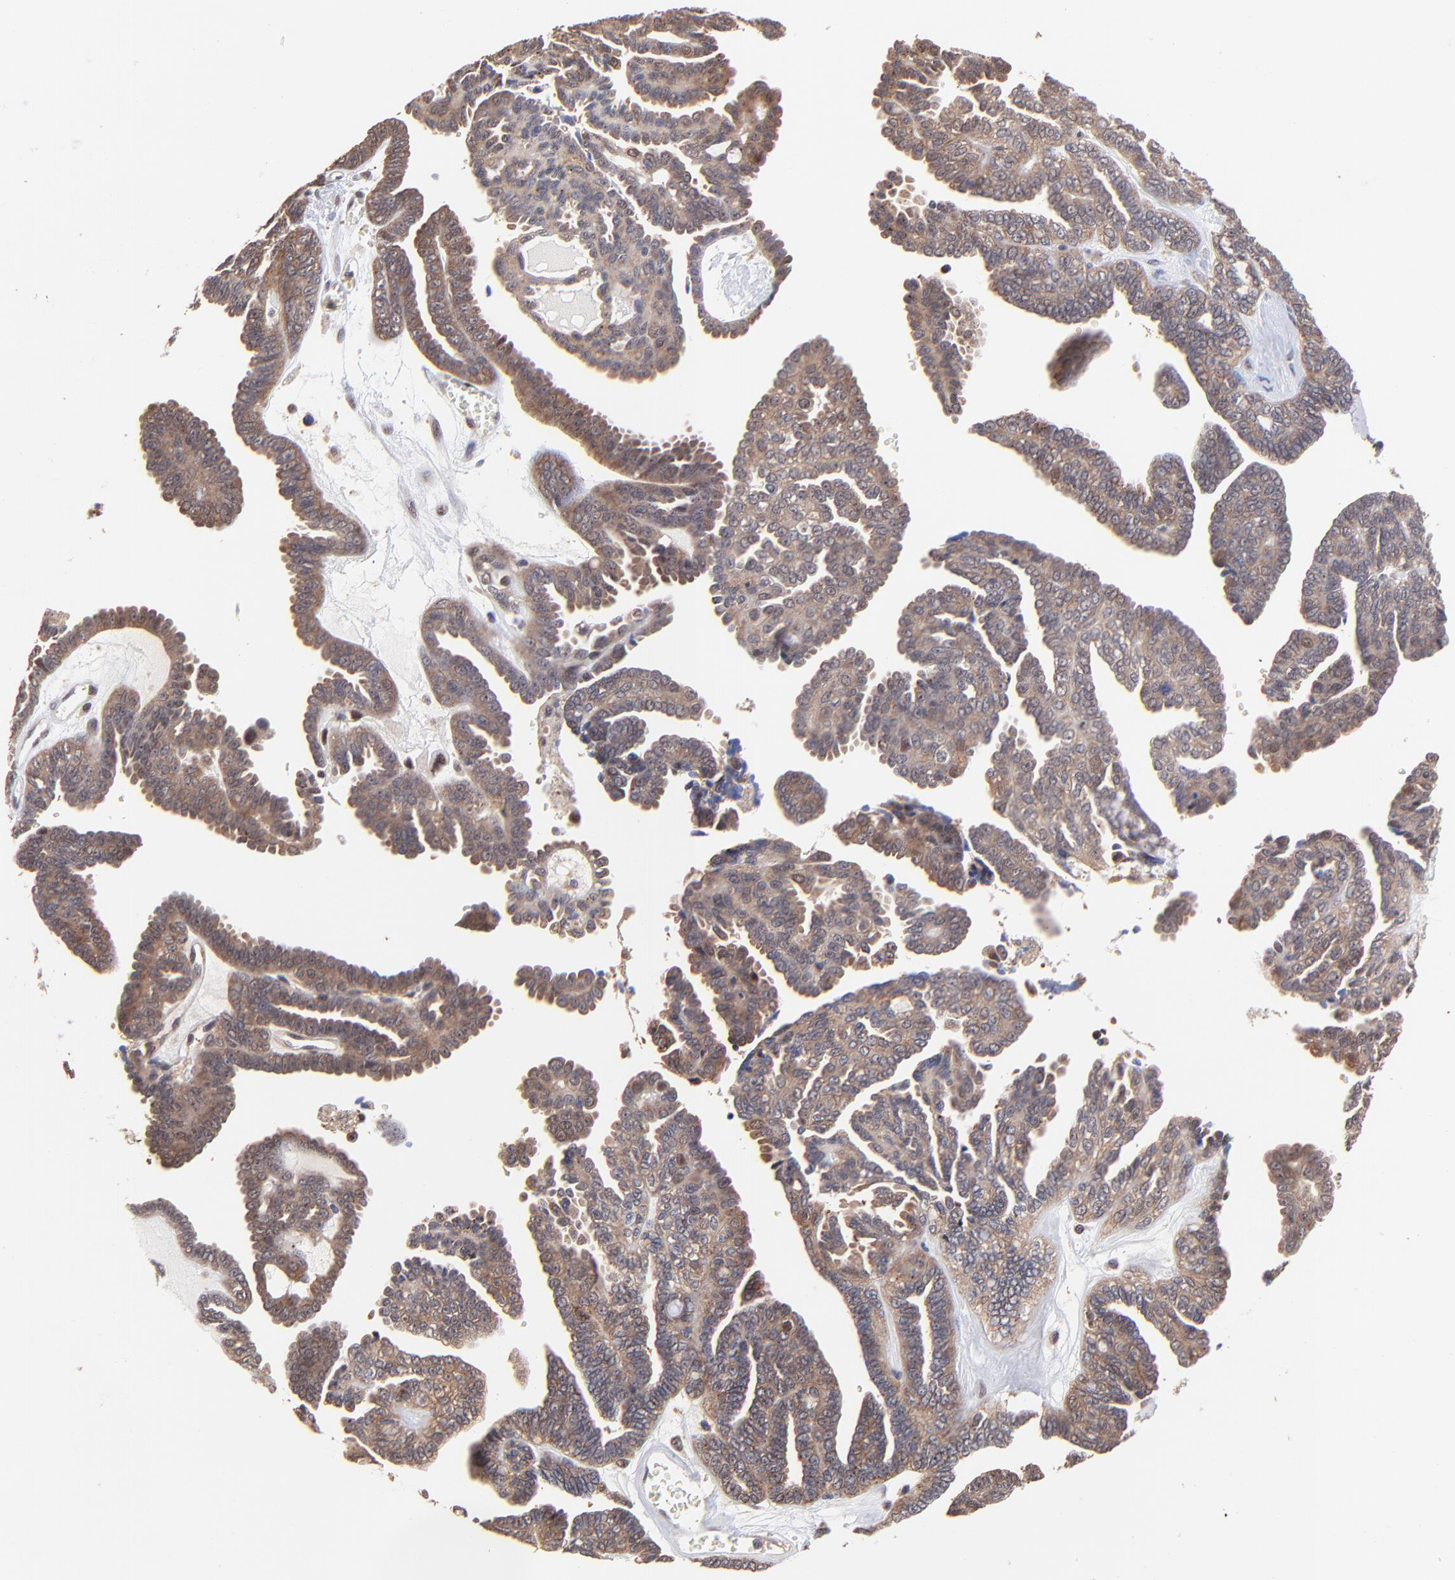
{"staining": {"intensity": "moderate", "quantity": "25%-75%", "location": "cytoplasmic/membranous"}, "tissue": "ovarian cancer", "cell_type": "Tumor cells", "image_type": "cancer", "snomed": [{"axis": "morphology", "description": "Cystadenocarcinoma, serous, NOS"}, {"axis": "topography", "description": "Ovary"}], "caption": "Human ovarian cancer (serous cystadenocarcinoma) stained with a brown dye displays moderate cytoplasmic/membranous positive positivity in about 25%-75% of tumor cells.", "gene": "PSMA6", "patient": {"sex": "female", "age": 71}}